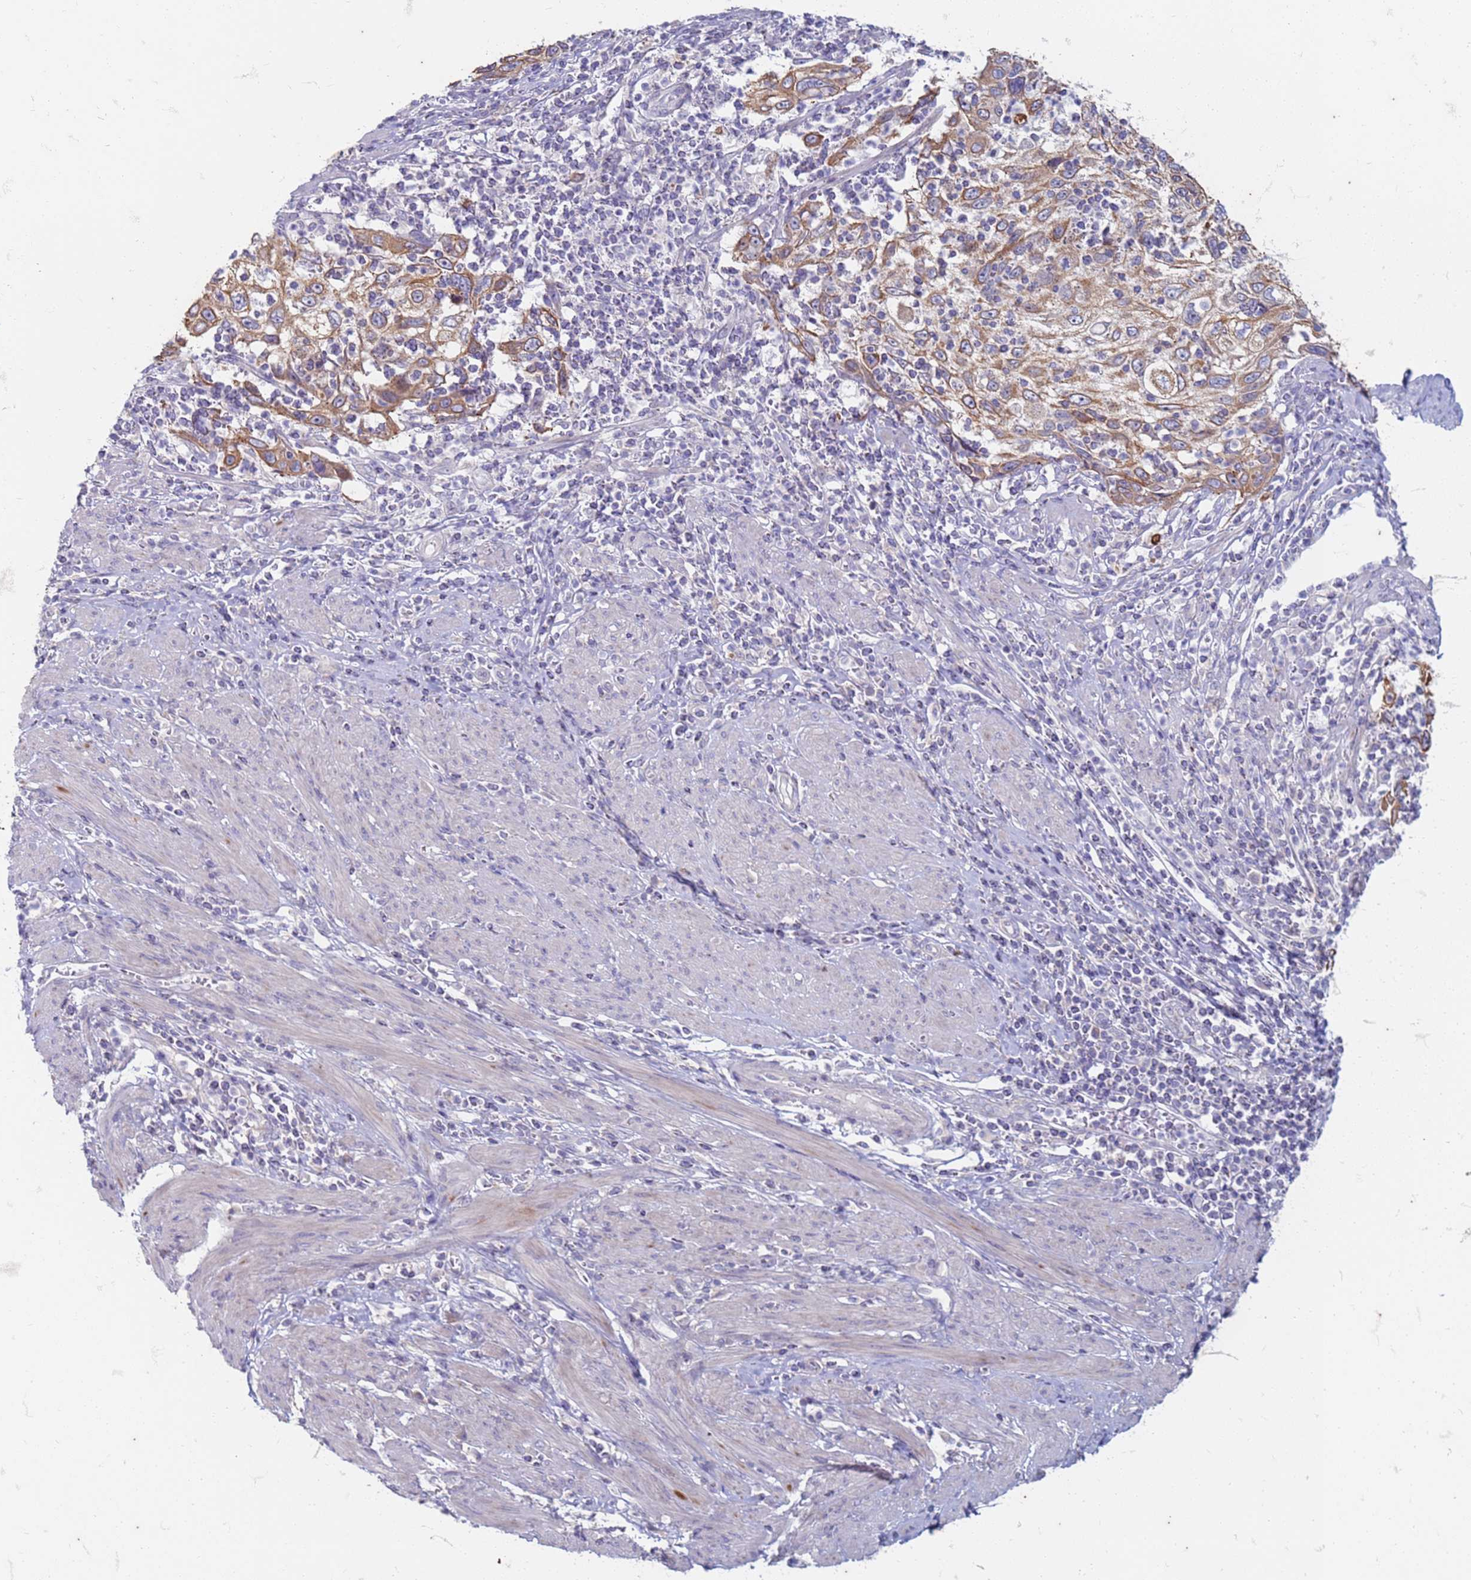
{"staining": {"intensity": "moderate", "quantity": ">75%", "location": "cytoplasmic/membranous"}, "tissue": "cervical cancer", "cell_type": "Tumor cells", "image_type": "cancer", "snomed": [{"axis": "morphology", "description": "Squamous cell carcinoma, NOS"}, {"axis": "topography", "description": "Cervix"}], "caption": "A brown stain shows moderate cytoplasmic/membranous expression of a protein in human cervical cancer (squamous cell carcinoma) tumor cells.", "gene": "SUCO", "patient": {"sex": "female", "age": 70}}